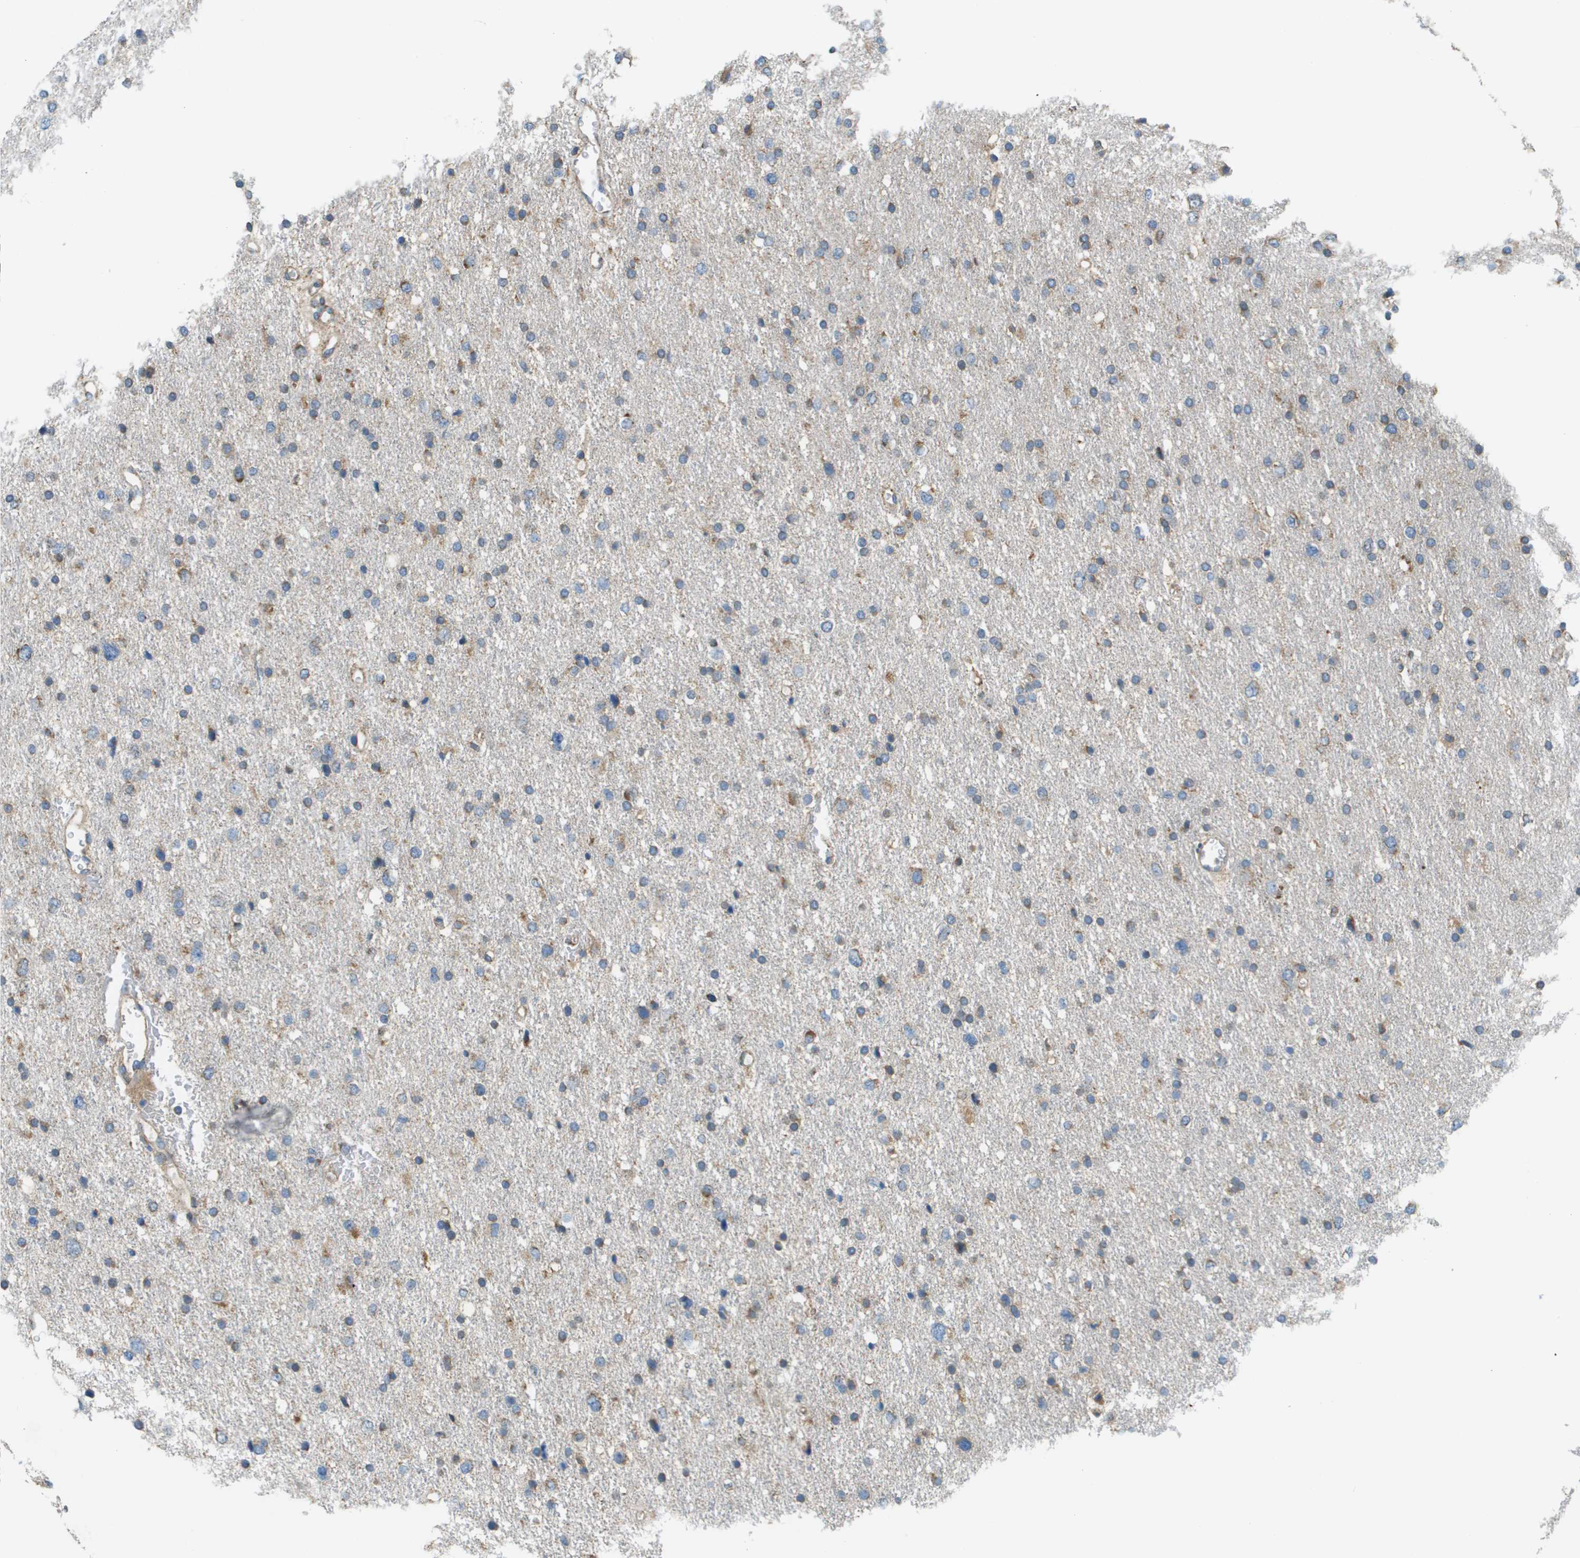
{"staining": {"intensity": "moderate", "quantity": "25%-75%", "location": "cytoplasmic/membranous"}, "tissue": "glioma", "cell_type": "Tumor cells", "image_type": "cancer", "snomed": [{"axis": "morphology", "description": "Glioma, malignant, Low grade"}, {"axis": "topography", "description": "Brain"}], "caption": "IHC (DAB (3,3'-diaminobenzidine)) staining of human malignant low-grade glioma demonstrates moderate cytoplasmic/membranous protein expression in approximately 25%-75% of tumor cells. Immunohistochemistry stains the protein of interest in brown and the nuclei are stained blue.", "gene": "TAOK3", "patient": {"sex": "female", "age": 37}}